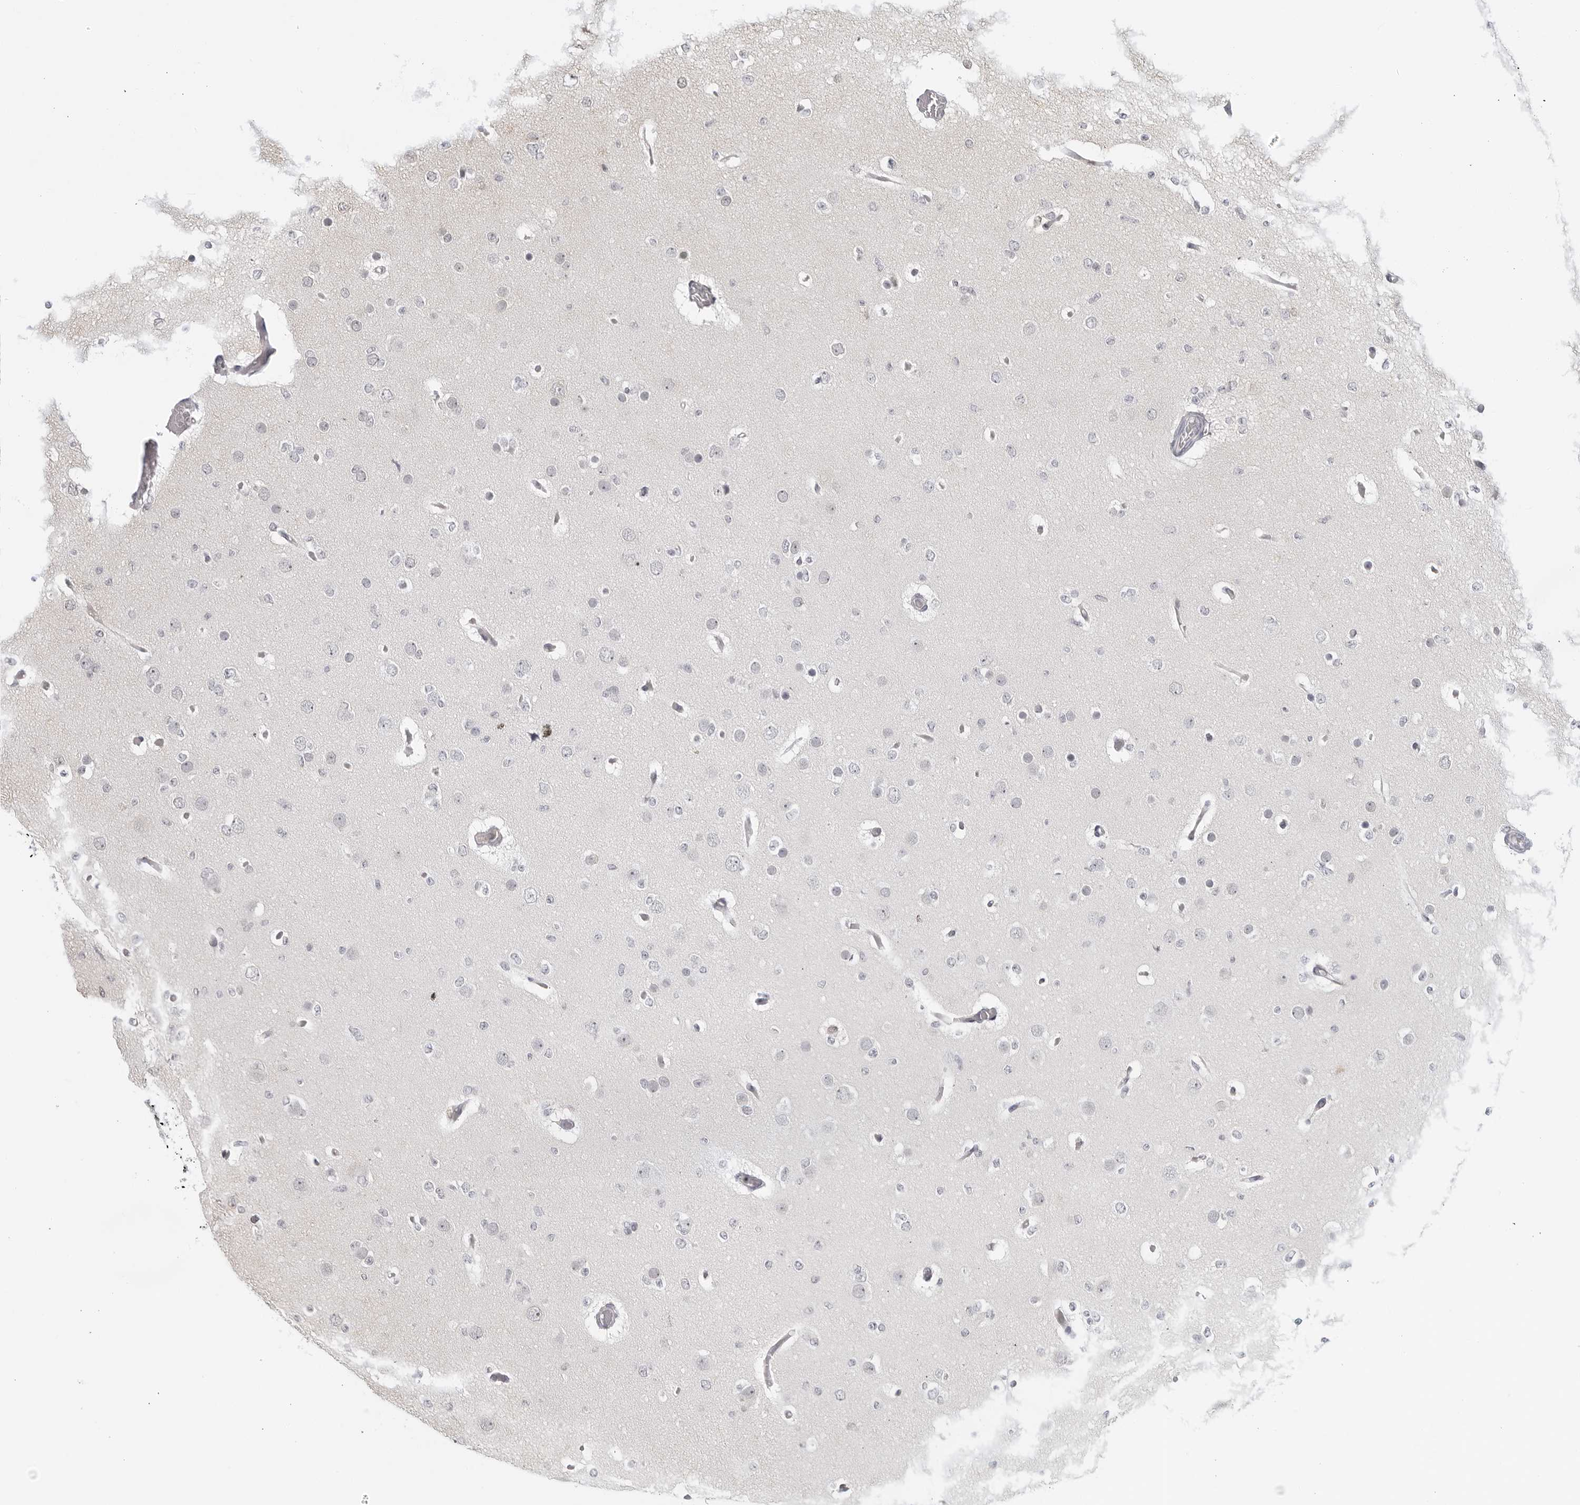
{"staining": {"intensity": "negative", "quantity": "none", "location": "none"}, "tissue": "glioma", "cell_type": "Tumor cells", "image_type": "cancer", "snomed": [{"axis": "morphology", "description": "Glioma, malignant, Low grade"}, {"axis": "topography", "description": "Brain"}], "caption": "High magnification brightfield microscopy of low-grade glioma (malignant) stained with DAB (brown) and counterstained with hematoxylin (blue): tumor cells show no significant staining. (IHC, brightfield microscopy, high magnification).", "gene": "RAB11FIP3", "patient": {"sex": "female", "age": 22}}